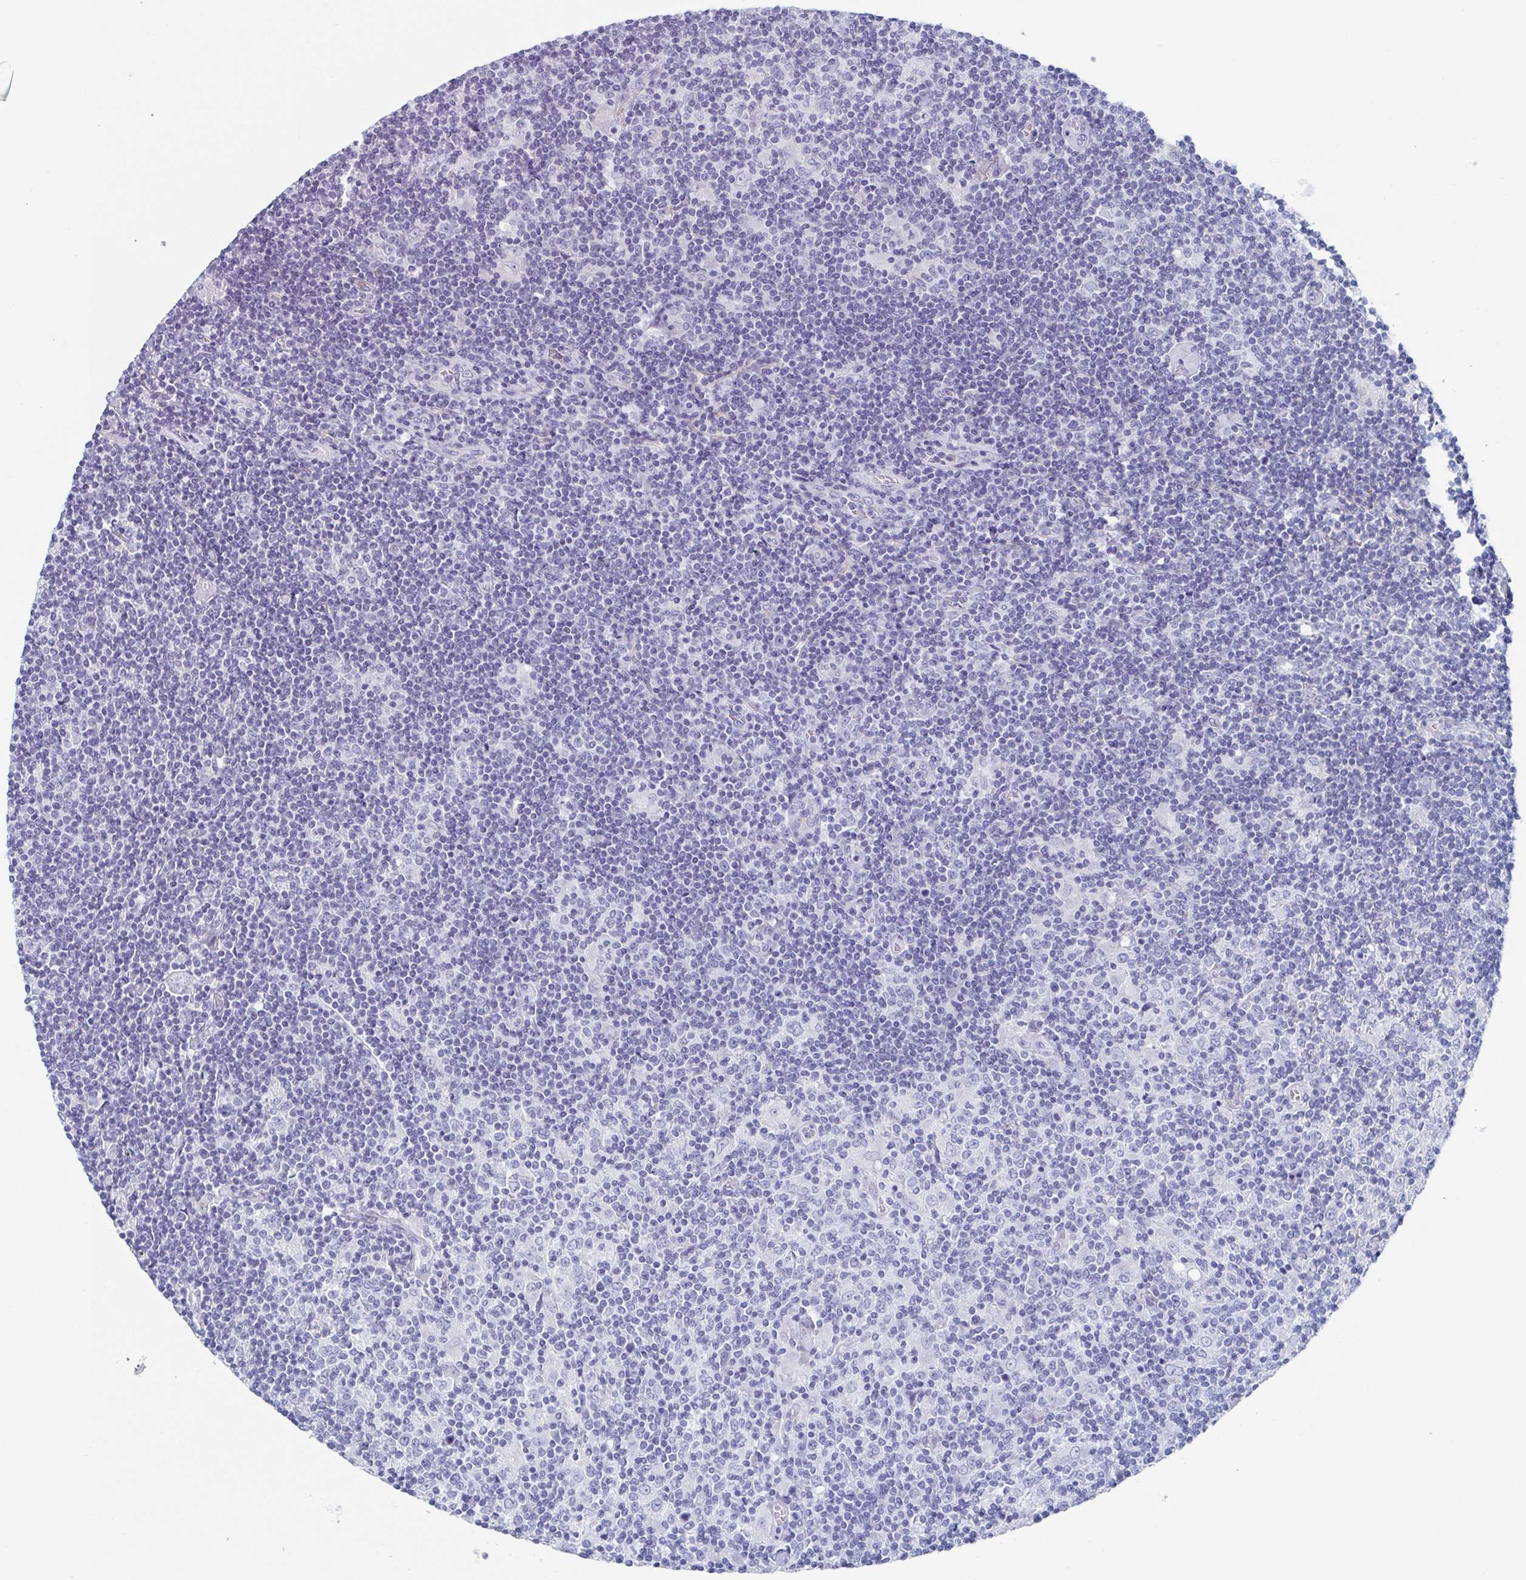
{"staining": {"intensity": "negative", "quantity": "none", "location": "none"}, "tissue": "lymphoma", "cell_type": "Tumor cells", "image_type": "cancer", "snomed": [{"axis": "morphology", "description": "Hodgkin's disease, NOS"}, {"axis": "topography", "description": "Lymph node"}], "caption": "Immunohistochemistry (IHC) photomicrograph of neoplastic tissue: human Hodgkin's disease stained with DAB shows no significant protein positivity in tumor cells.", "gene": "LYRM2", "patient": {"sex": "male", "age": 40}}